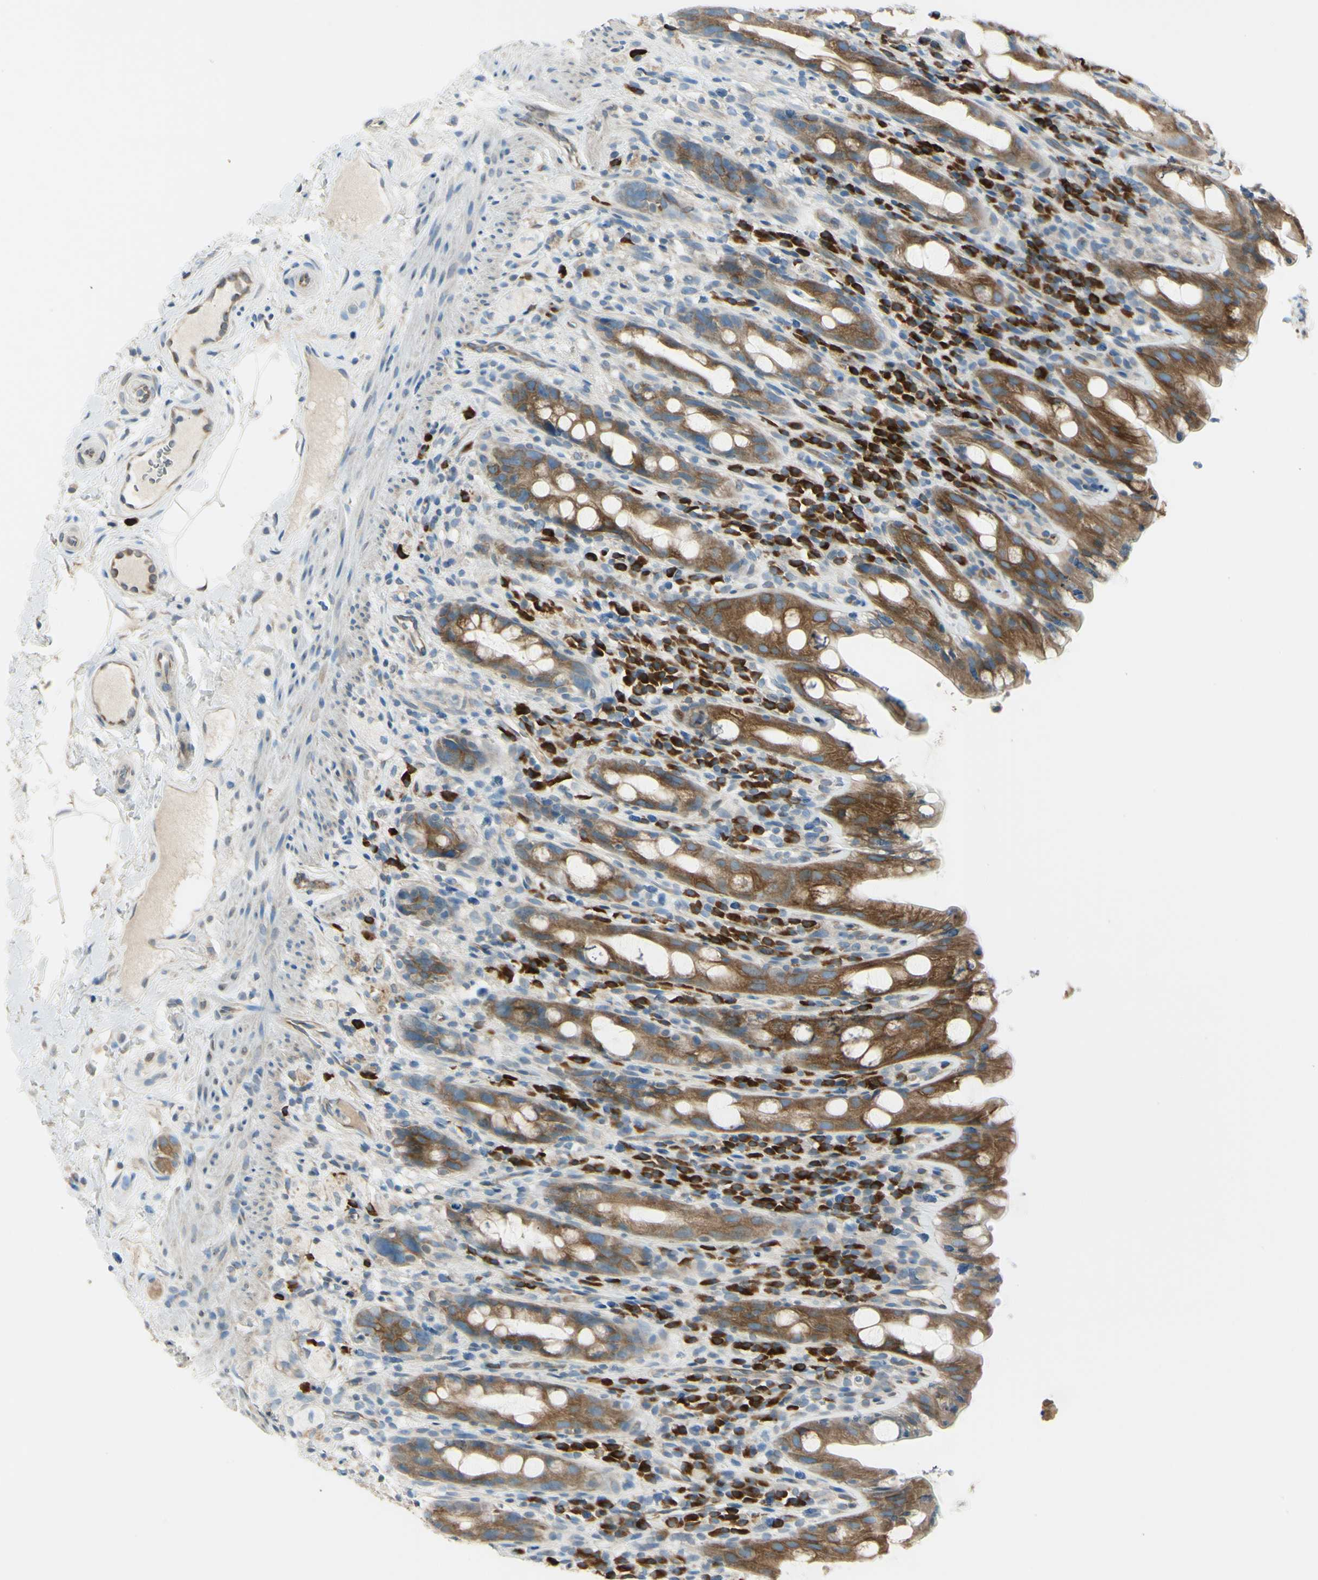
{"staining": {"intensity": "strong", "quantity": ">75%", "location": "cytoplasmic/membranous"}, "tissue": "rectum", "cell_type": "Glandular cells", "image_type": "normal", "snomed": [{"axis": "morphology", "description": "Normal tissue, NOS"}, {"axis": "topography", "description": "Rectum"}], "caption": "An image of rectum stained for a protein demonstrates strong cytoplasmic/membranous brown staining in glandular cells. Nuclei are stained in blue.", "gene": "SELENOS", "patient": {"sex": "male", "age": 44}}